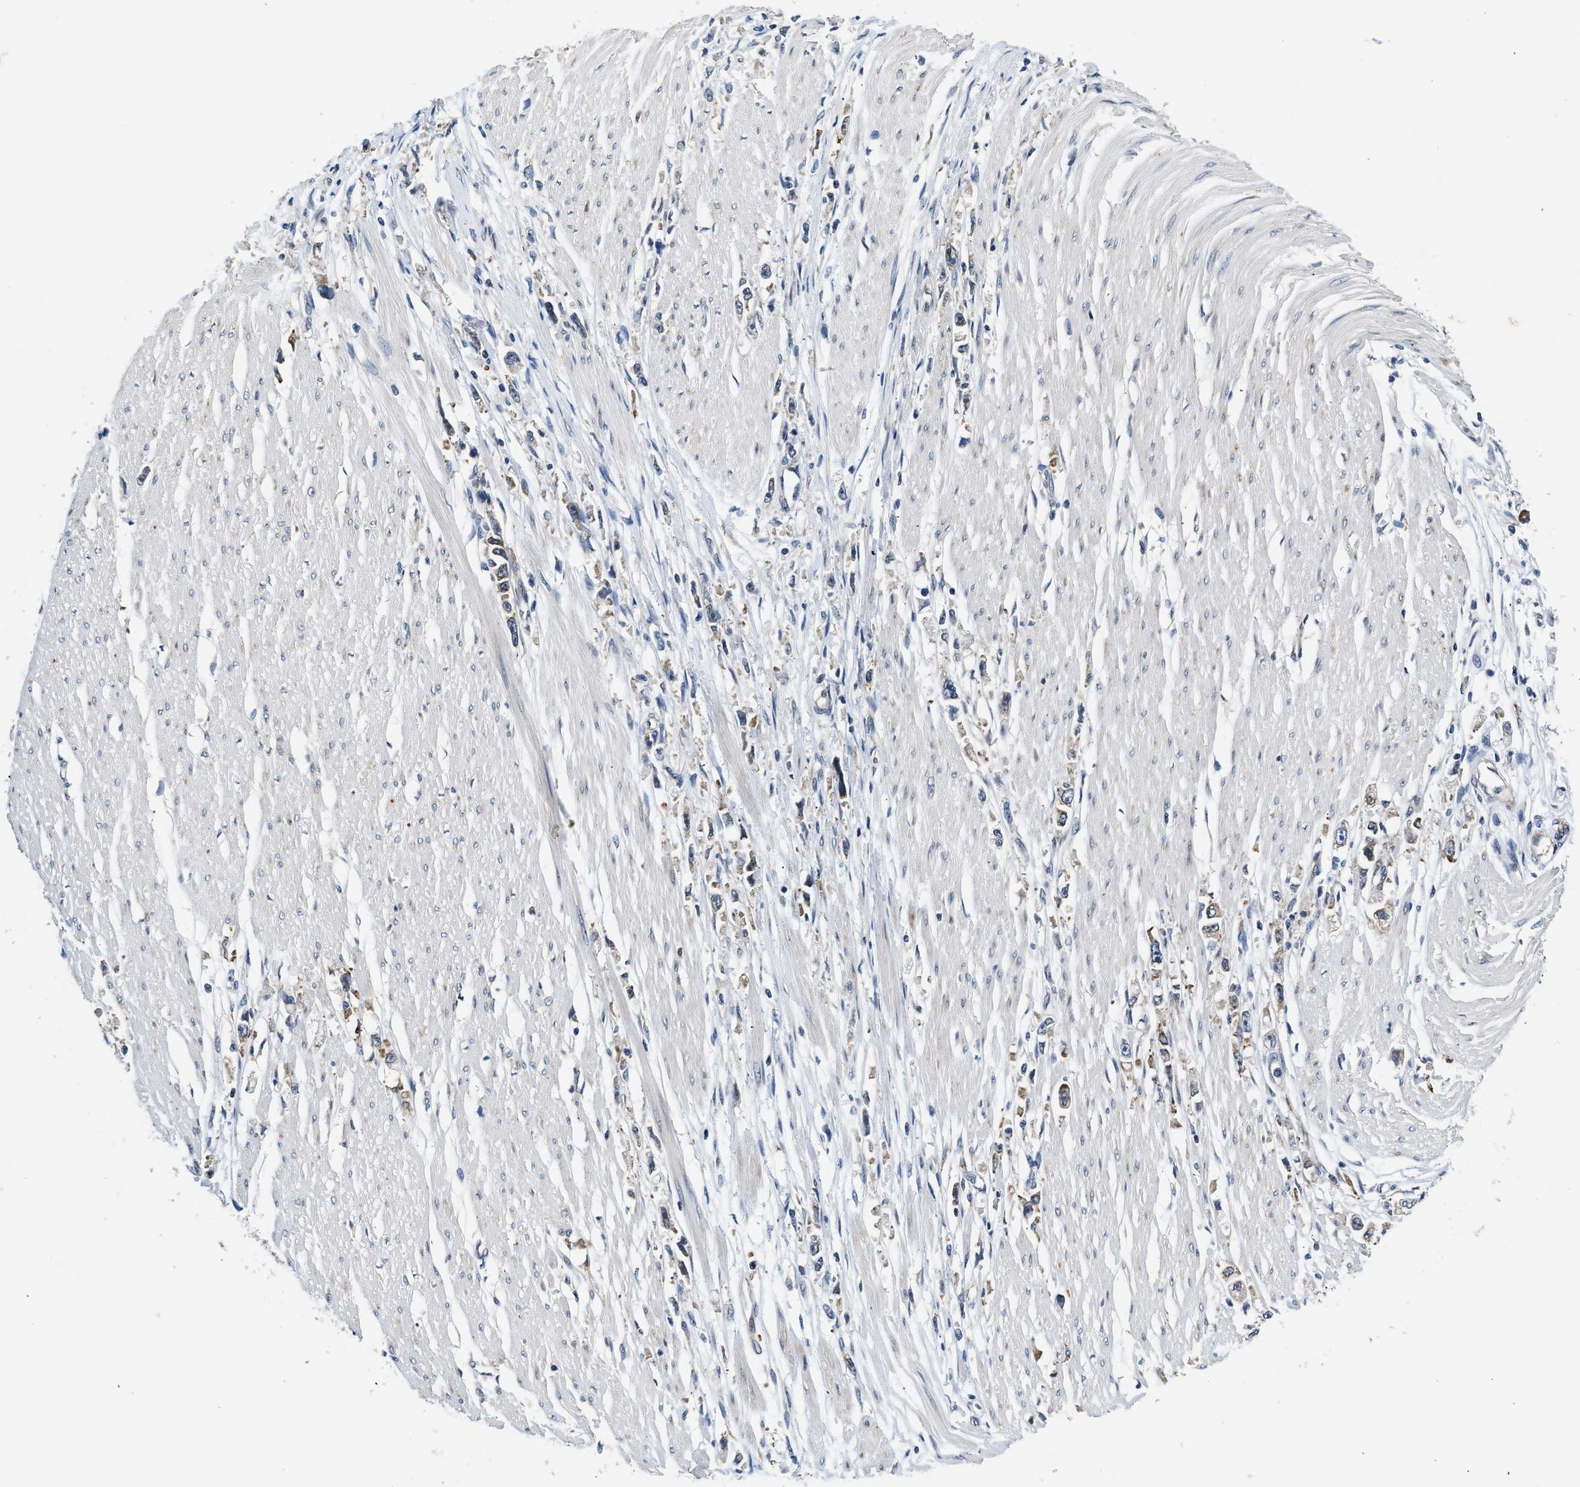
{"staining": {"intensity": "weak", "quantity": "<25%", "location": "cytoplasmic/membranous"}, "tissue": "stomach cancer", "cell_type": "Tumor cells", "image_type": "cancer", "snomed": [{"axis": "morphology", "description": "Adenocarcinoma, NOS"}, {"axis": "topography", "description": "Stomach"}], "caption": "Immunohistochemistry (IHC) photomicrograph of neoplastic tissue: human stomach cancer (adenocarcinoma) stained with DAB (3,3'-diaminobenzidine) displays no significant protein expression in tumor cells.", "gene": "PA2G4", "patient": {"sex": "female", "age": 59}}